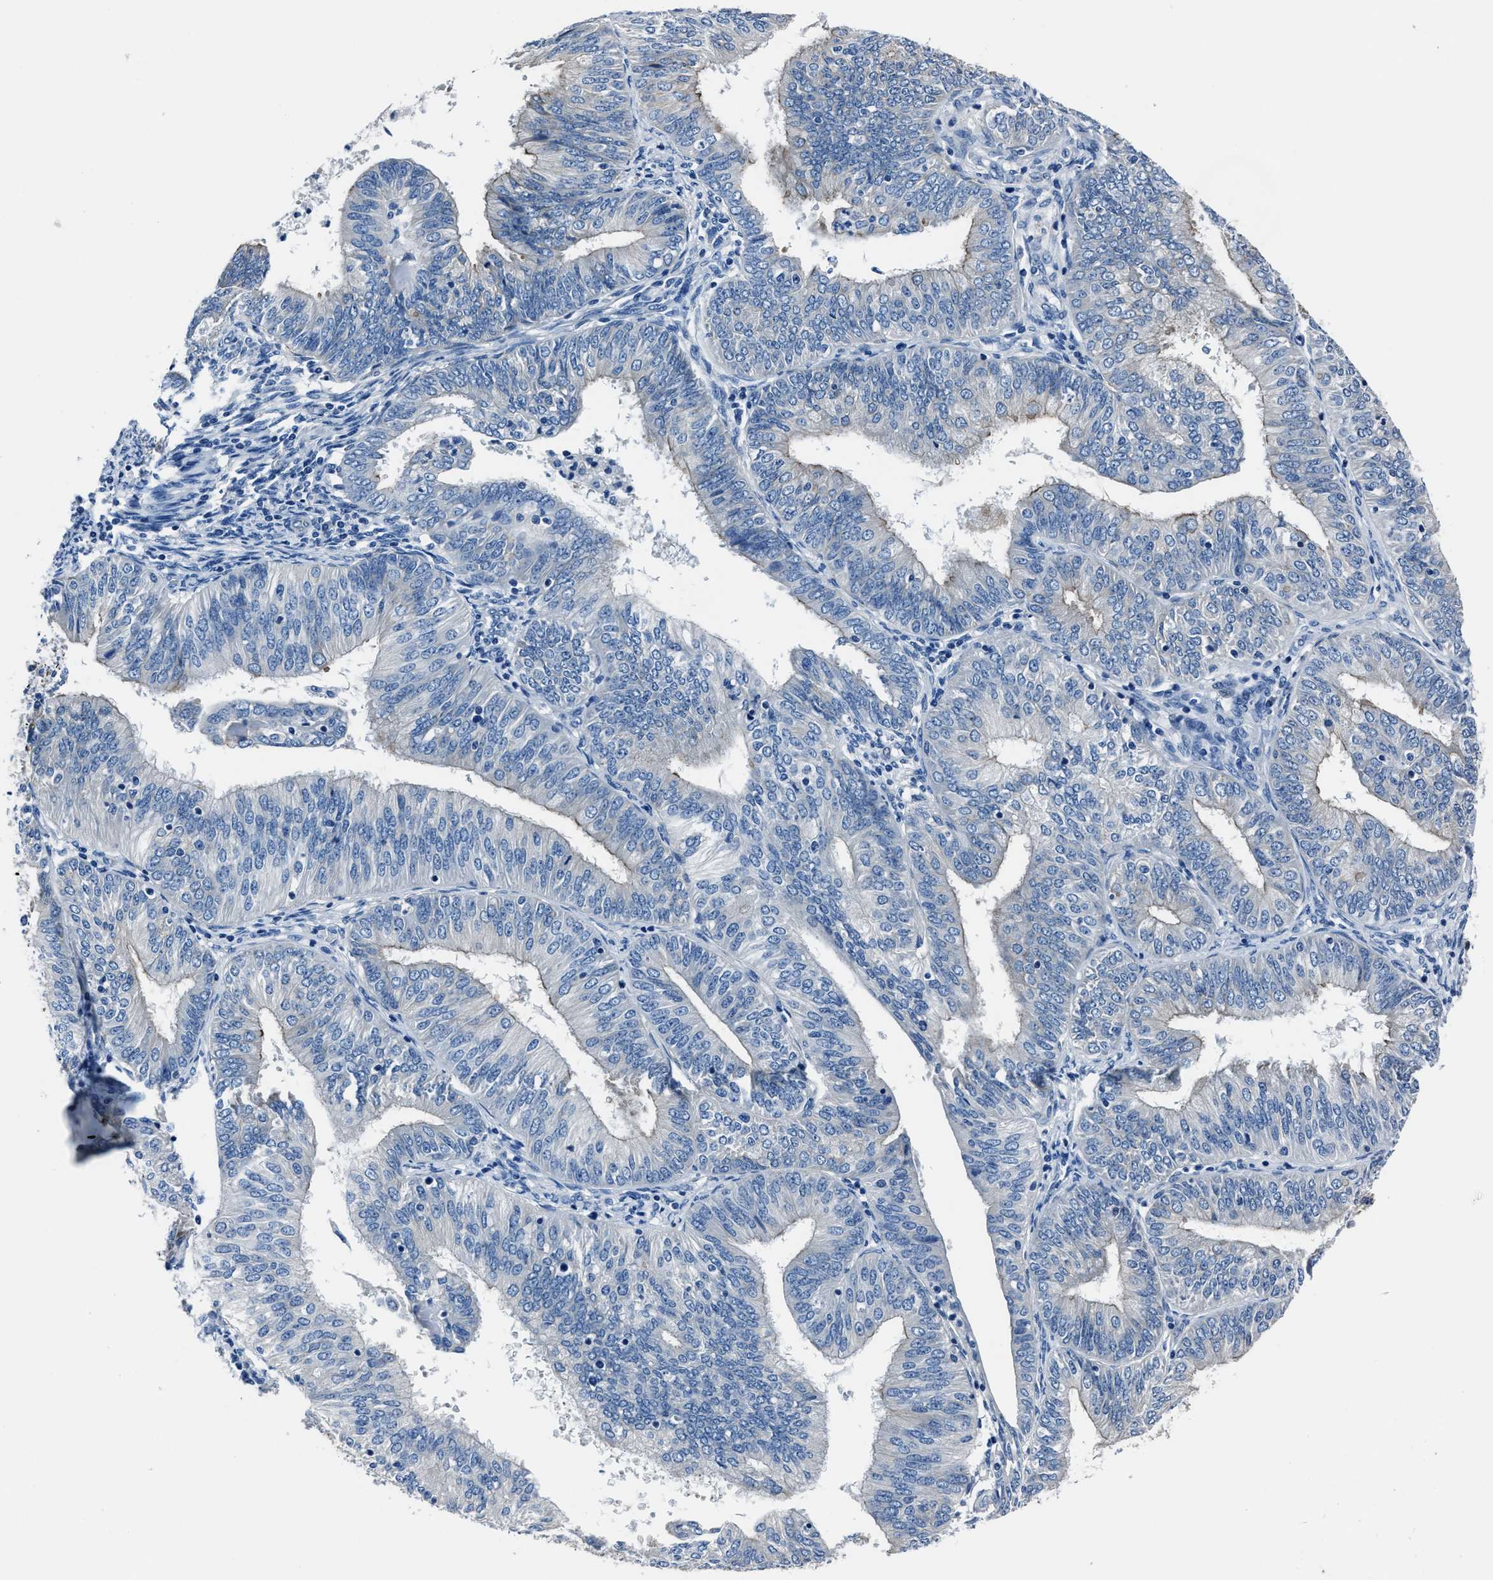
{"staining": {"intensity": "weak", "quantity": "<25%", "location": "cytoplasmic/membranous"}, "tissue": "endometrial cancer", "cell_type": "Tumor cells", "image_type": "cancer", "snomed": [{"axis": "morphology", "description": "Adenocarcinoma, NOS"}, {"axis": "topography", "description": "Endometrium"}], "caption": "Tumor cells are negative for protein expression in human endometrial adenocarcinoma.", "gene": "LMO7", "patient": {"sex": "female", "age": 58}}